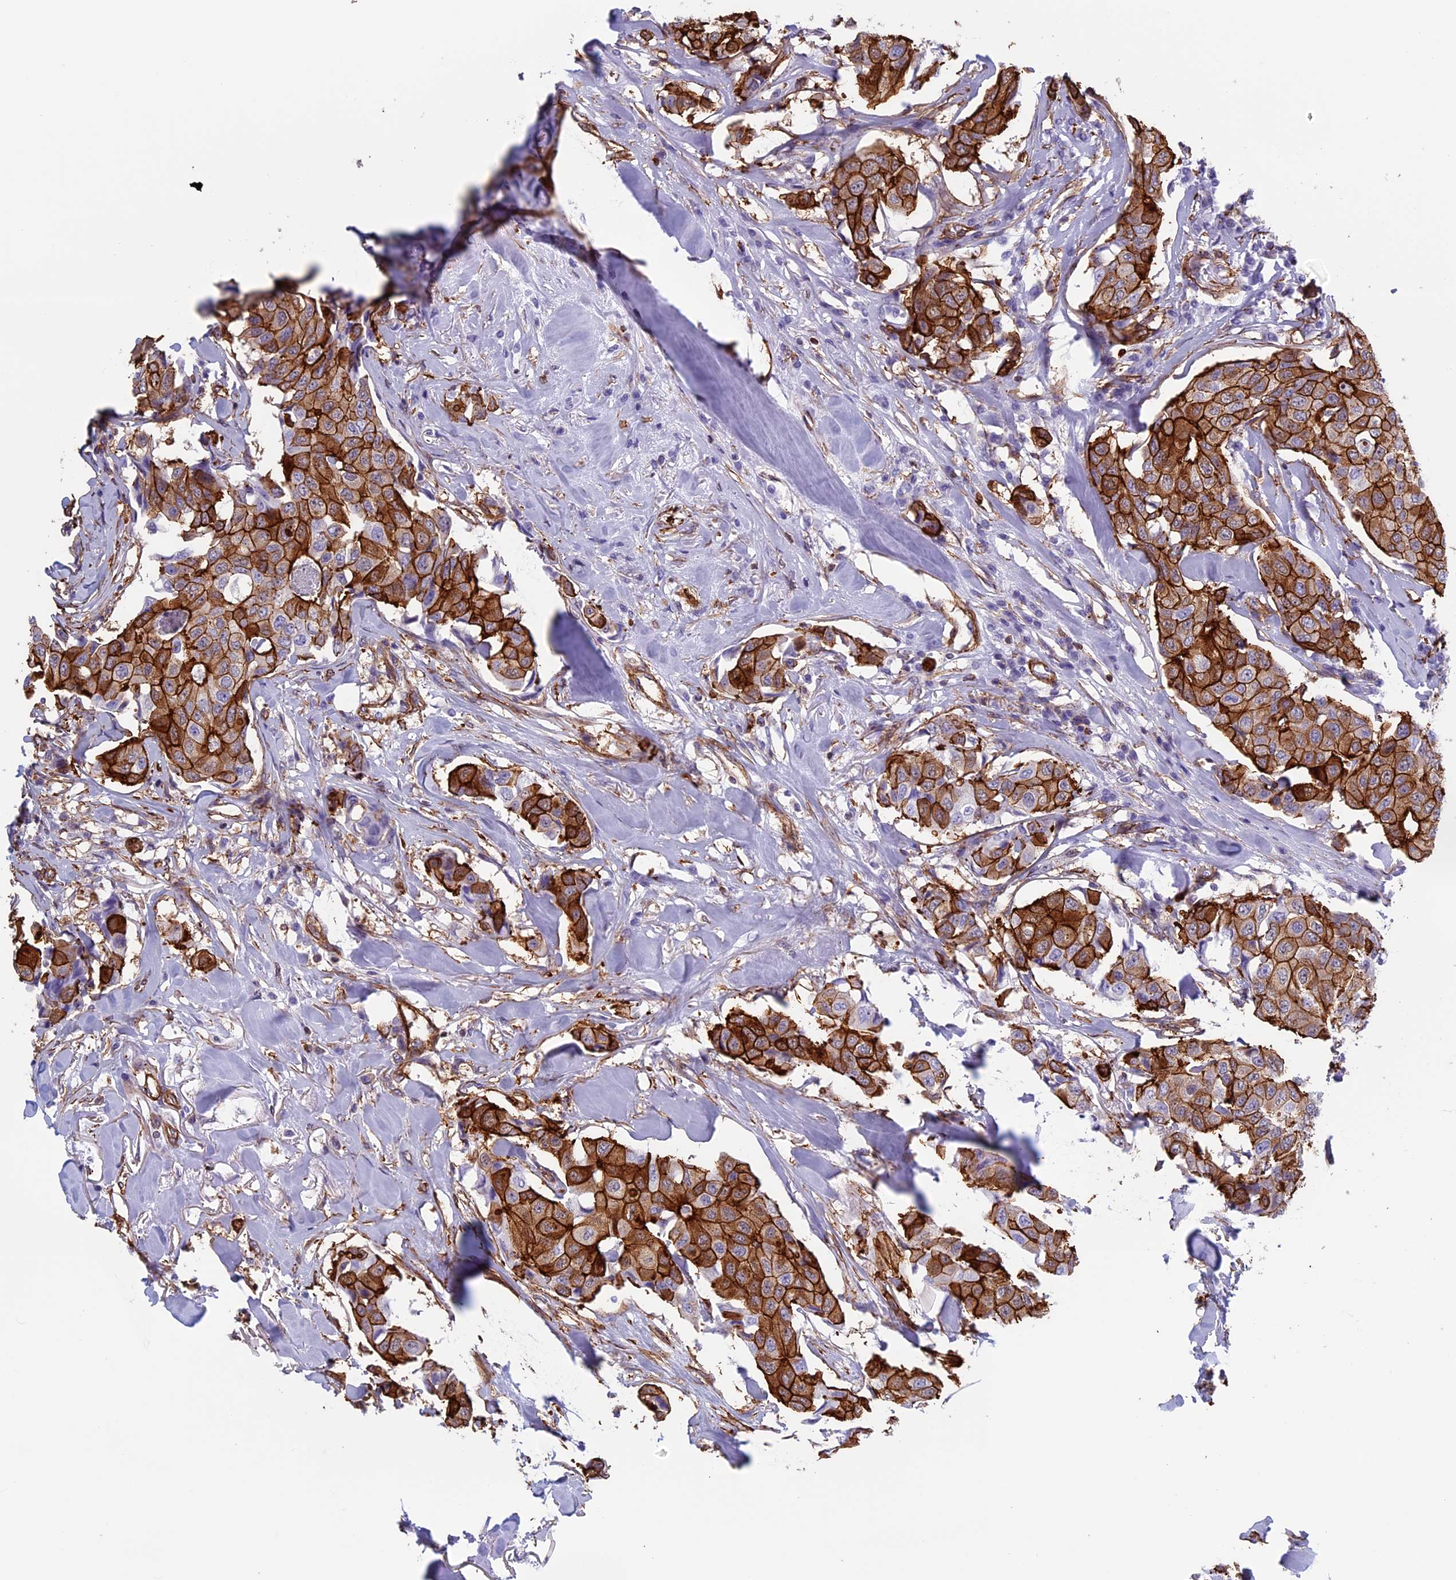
{"staining": {"intensity": "strong", "quantity": ">75%", "location": "cytoplasmic/membranous"}, "tissue": "breast cancer", "cell_type": "Tumor cells", "image_type": "cancer", "snomed": [{"axis": "morphology", "description": "Duct carcinoma"}, {"axis": "topography", "description": "Breast"}], "caption": "Immunohistochemical staining of human breast cancer (invasive ductal carcinoma) demonstrates high levels of strong cytoplasmic/membranous expression in approximately >75% of tumor cells.", "gene": "ANGPTL2", "patient": {"sex": "female", "age": 80}}